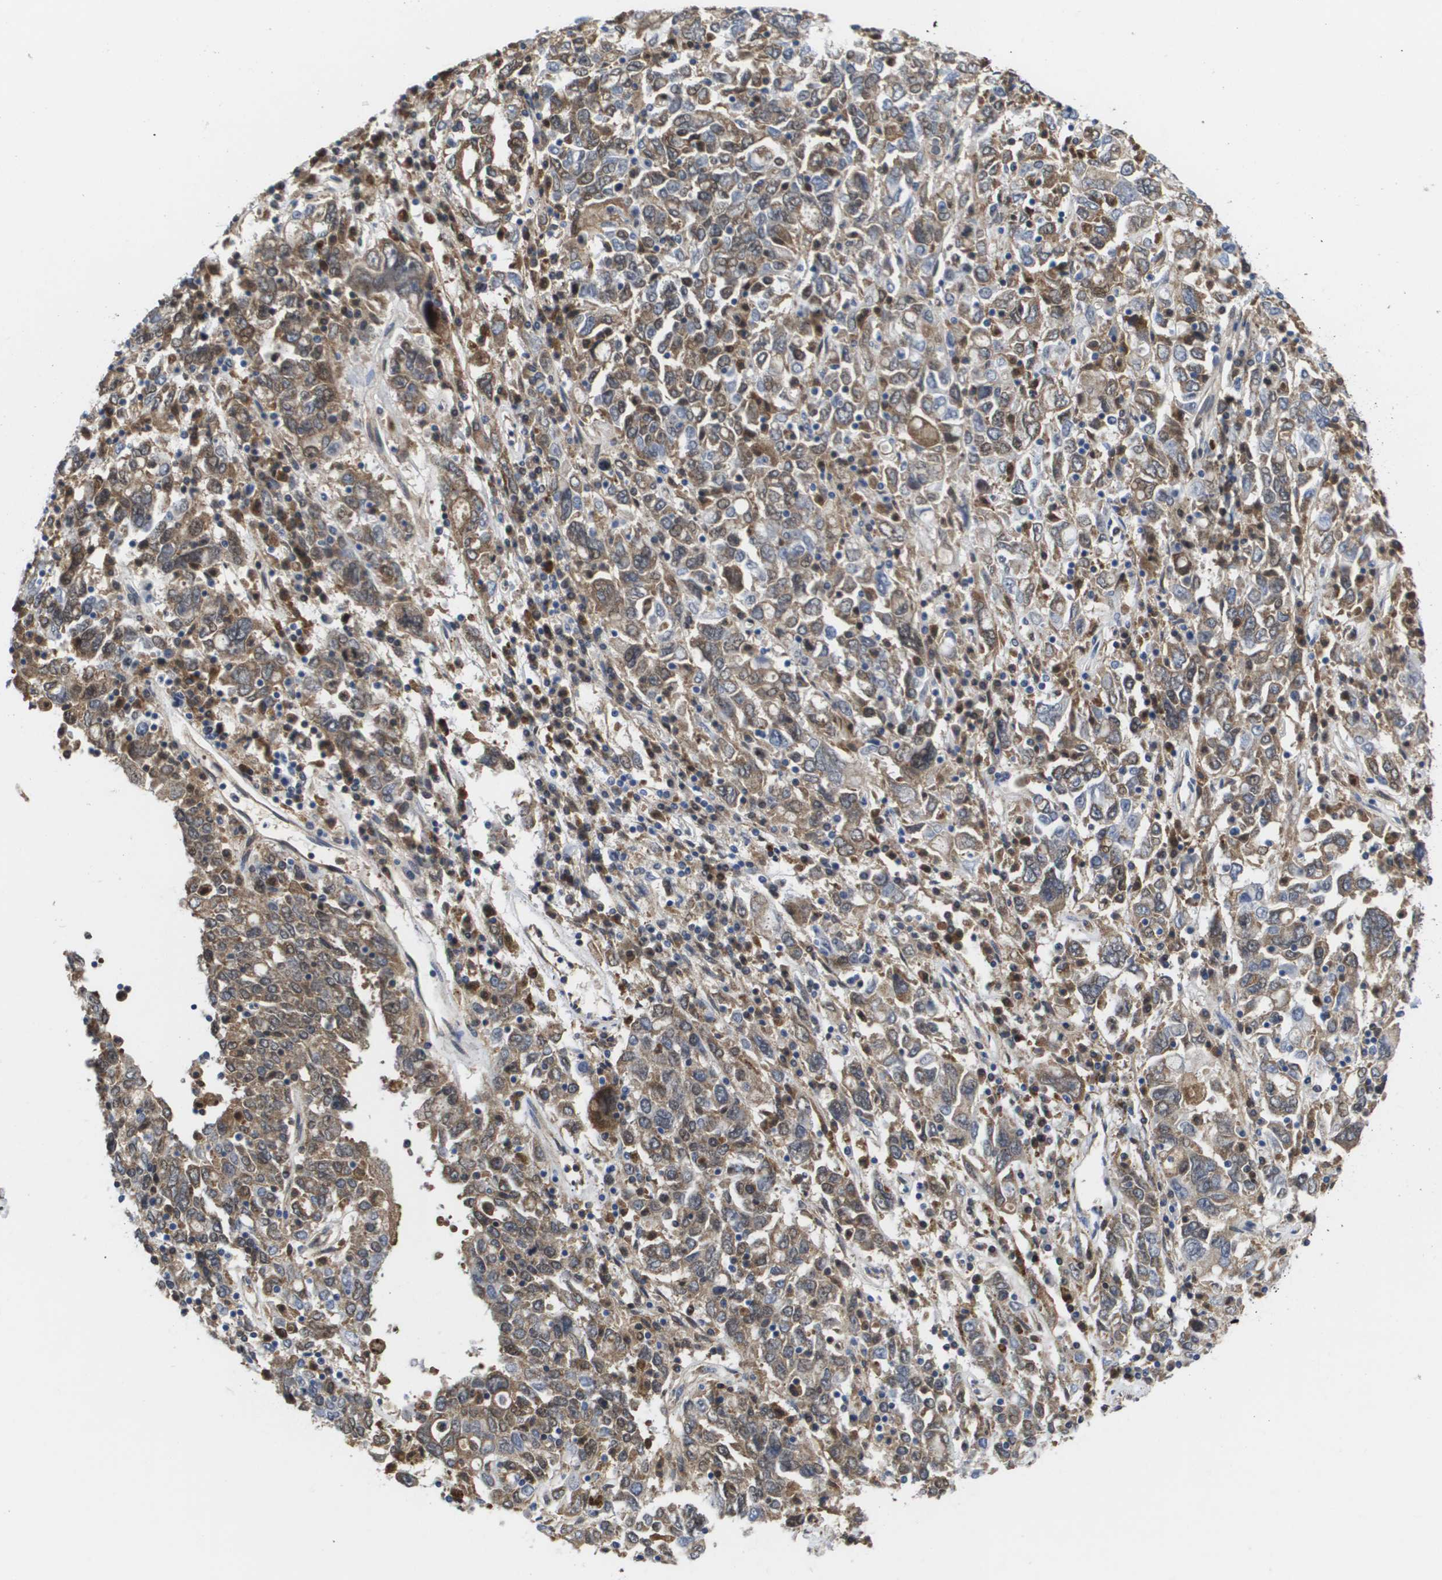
{"staining": {"intensity": "moderate", "quantity": ">75%", "location": "cytoplasmic/membranous"}, "tissue": "ovarian cancer", "cell_type": "Tumor cells", "image_type": "cancer", "snomed": [{"axis": "morphology", "description": "Carcinoma, endometroid"}, {"axis": "topography", "description": "Ovary"}], "caption": "The immunohistochemical stain highlights moderate cytoplasmic/membranous expression in tumor cells of ovarian endometroid carcinoma tissue.", "gene": "SERPINC1", "patient": {"sex": "female", "age": 62}}